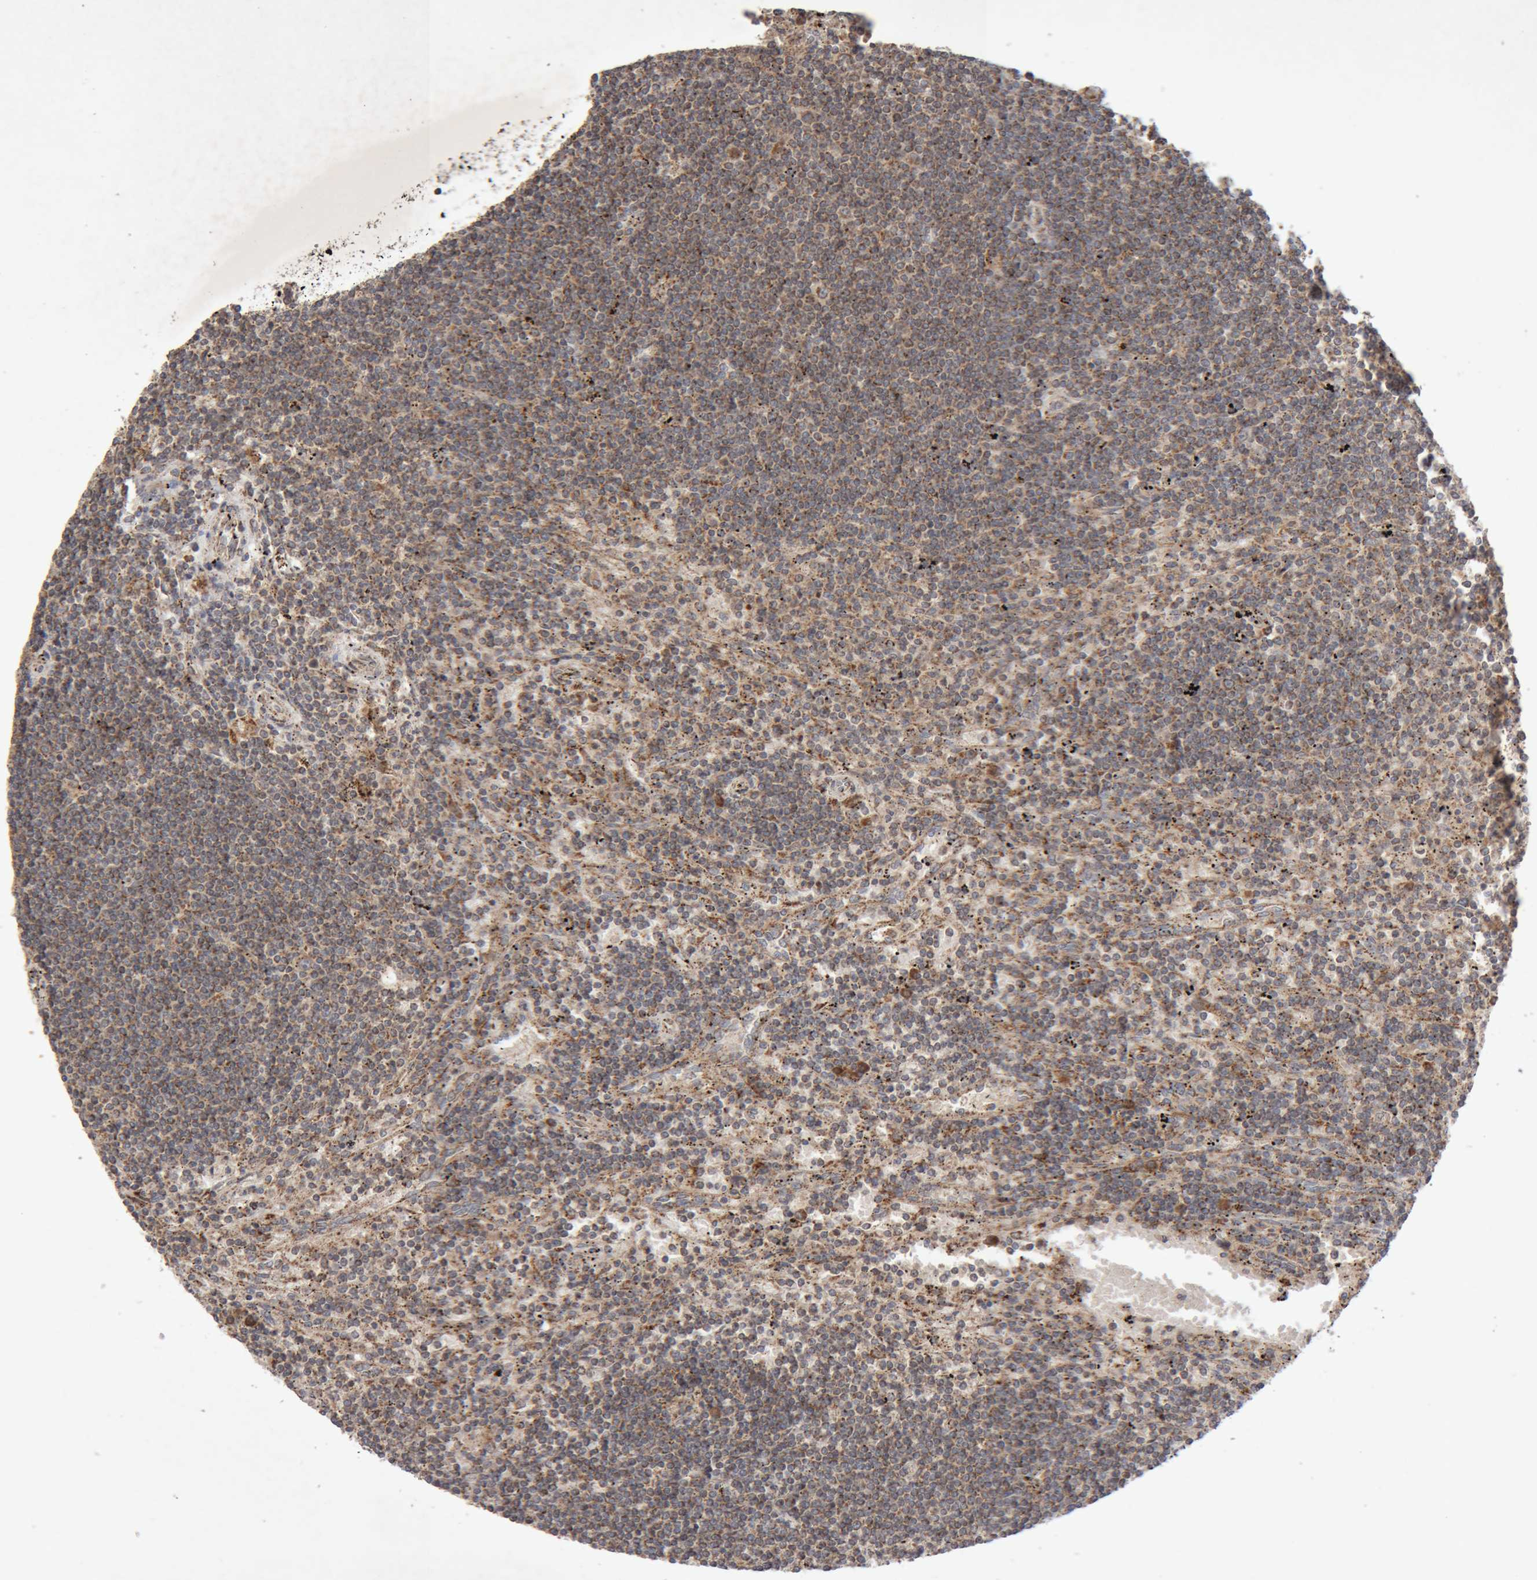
{"staining": {"intensity": "moderate", "quantity": "25%-75%", "location": "cytoplasmic/membranous"}, "tissue": "lymphoma", "cell_type": "Tumor cells", "image_type": "cancer", "snomed": [{"axis": "morphology", "description": "Malignant lymphoma, non-Hodgkin's type, Low grade"}, {"axis": "topography", "description": "Spleen"}], "caption": "A medium amount of moderate cytoplasmic/membranous positivity is appreciated in approximately 25%-75% of tumor cells in lymphoma tissue.", "gene": "KIF21B", "patient": {"sex": "male", "age": 76}}